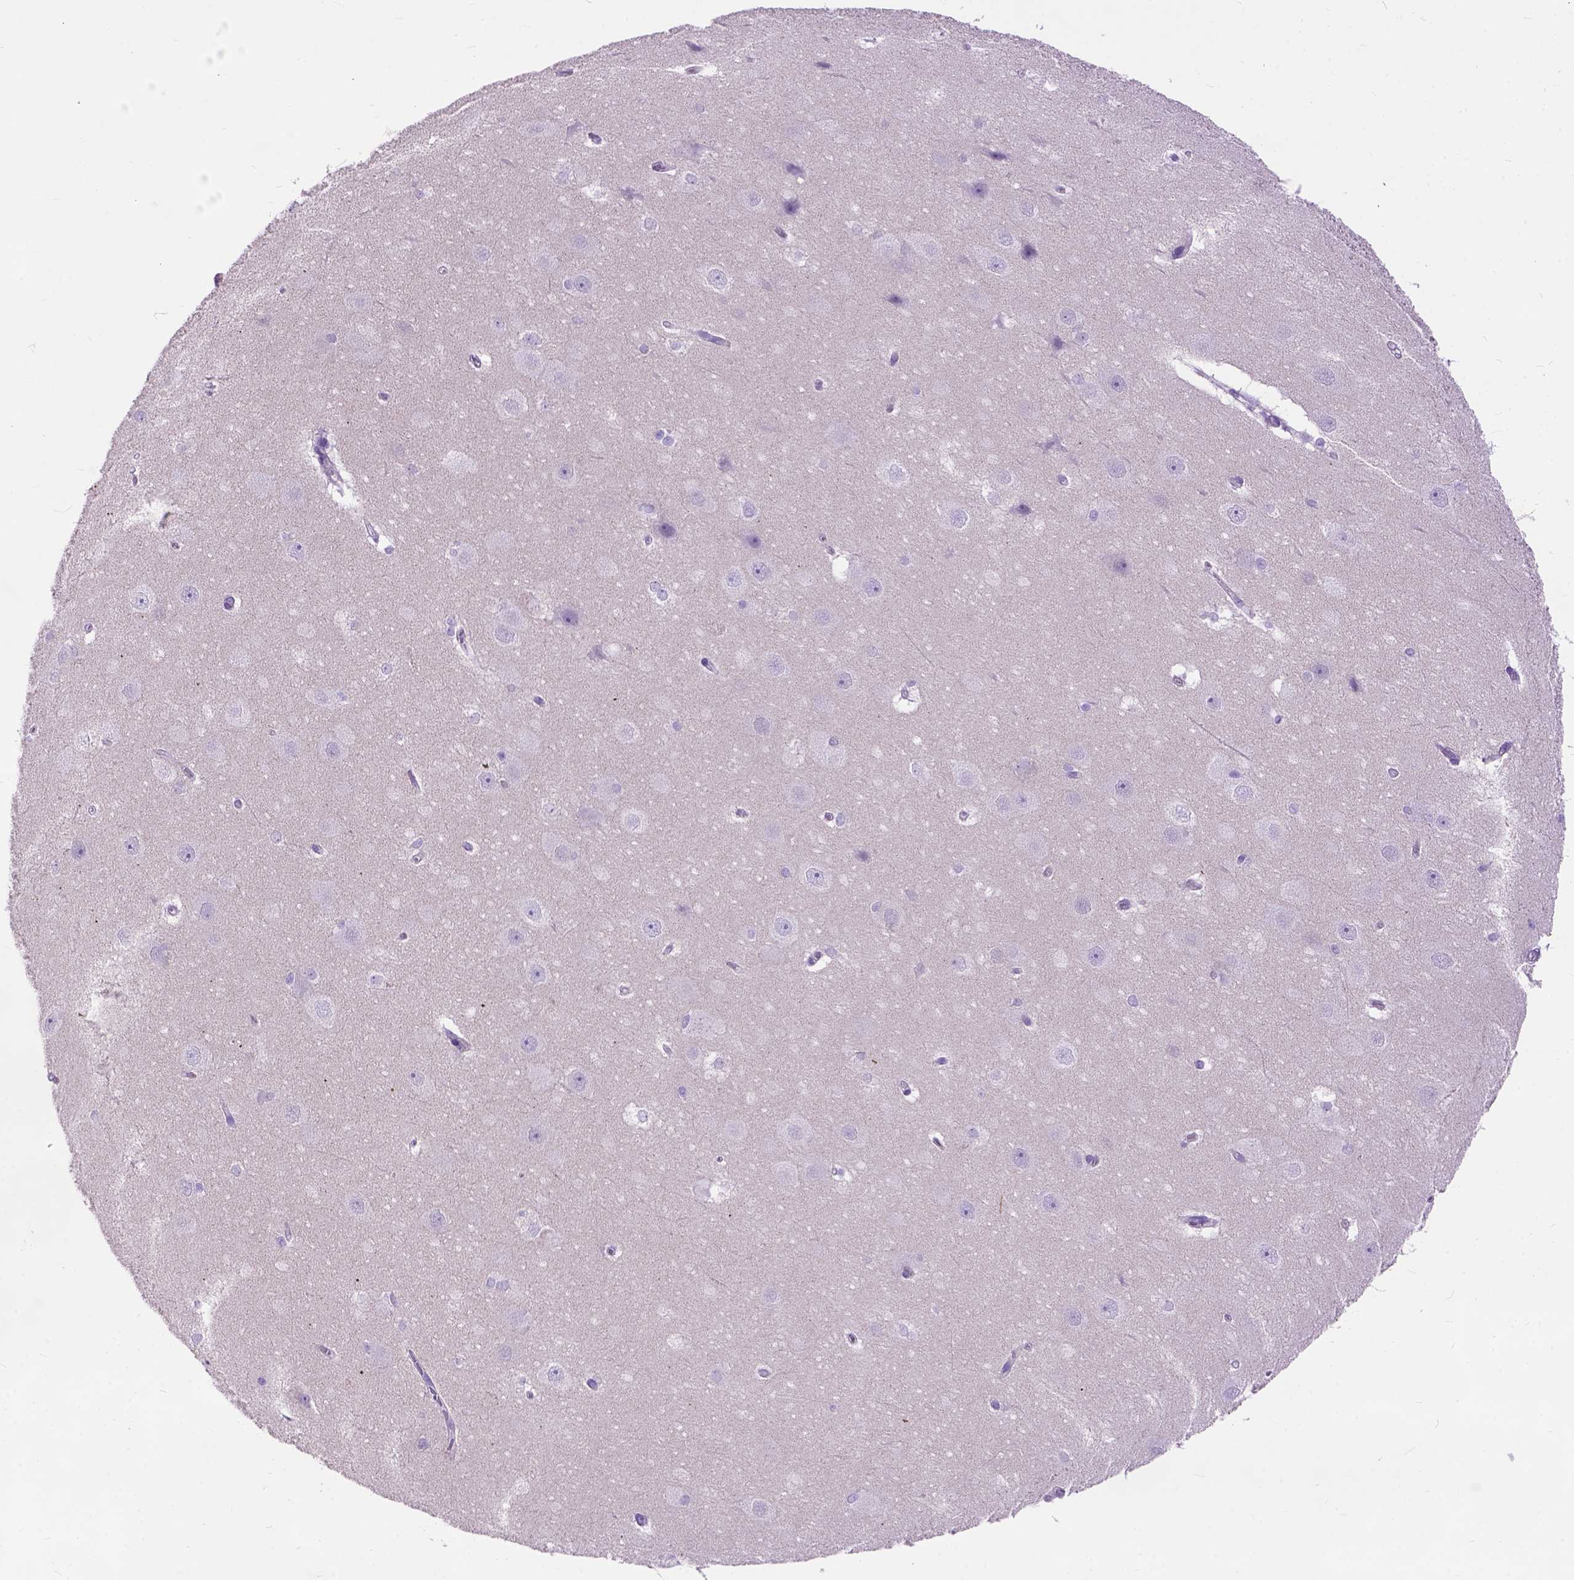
{"staining": {"intensity": "negative", "quantity": "none", "location": "none"}, "tissue": "hippocampus", "cell_type": "Glial cells", "image_type": "normal", "snomed": [{"axis": "morphology", "description": "Normal tissue, NOS"}, {"axis": "topography", "description": "Cerebral cortex"}, {"axis": "topography", "description": "Hippocampus"}], "caption": "Micrograph shows no significant protein positivity in glial cells of unremarkable hippocampus.", "gene": "MAPT", "patient": {"sex": "female", "age": 19}}